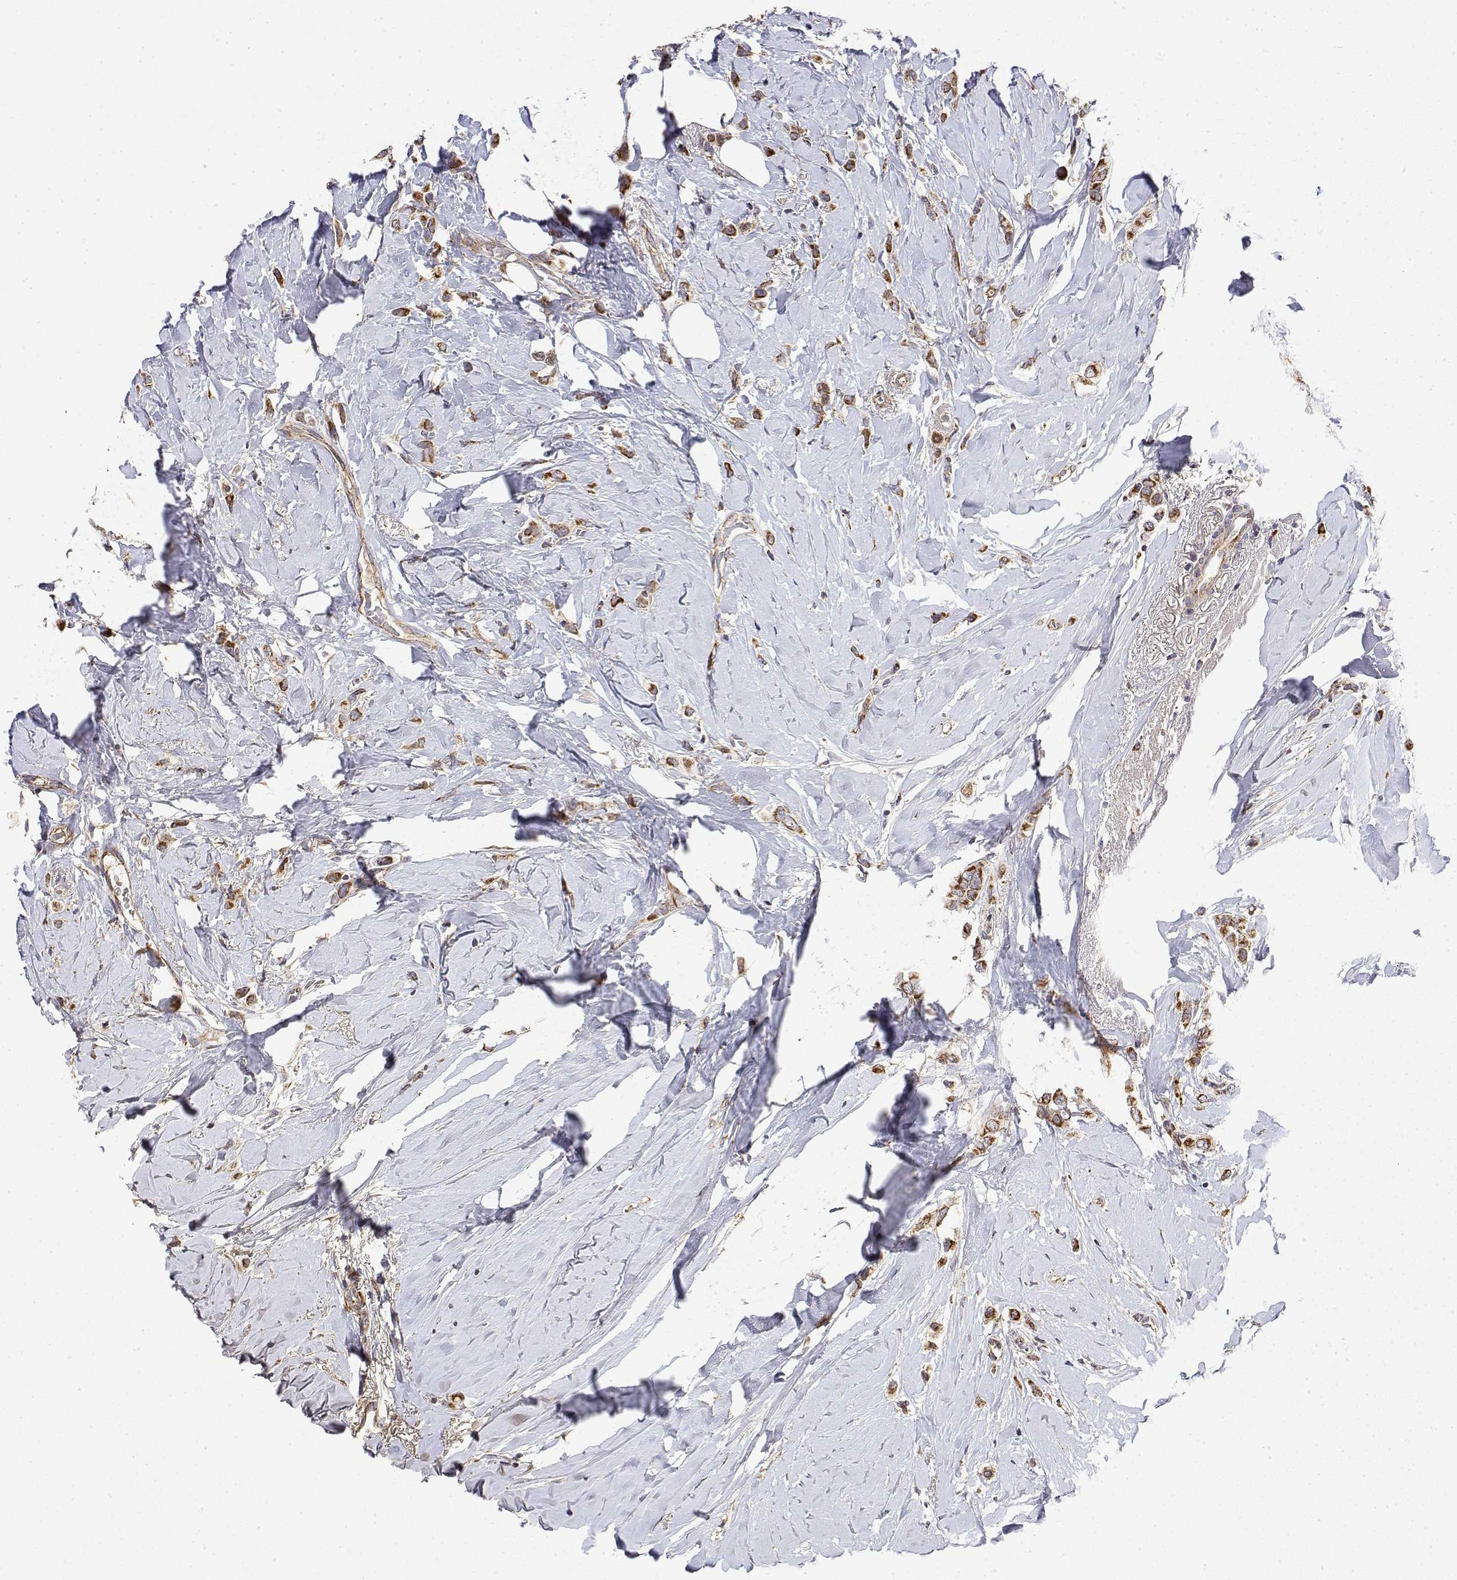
{"staining": {"intensity": "moderate", "quantity": ">75%", "location": "cytoplasmic/membranous"}, "tissue": "breast cancer", "cell_type": "Tumor cells", "image_type": "cancer", "snomed": [{"axis": "morphology", "description": "Lobular carcinoma"}, {"axis": "topography", "description": "Breast"}], "caption": "Immunohistochemical staining of breast cancer shows moderate cytoplasmic/membranous protein expression in approximately >75% of tumor cells.", "gene": "GADD45GIP1", "patient": {"sex": "female", "age": 66}}